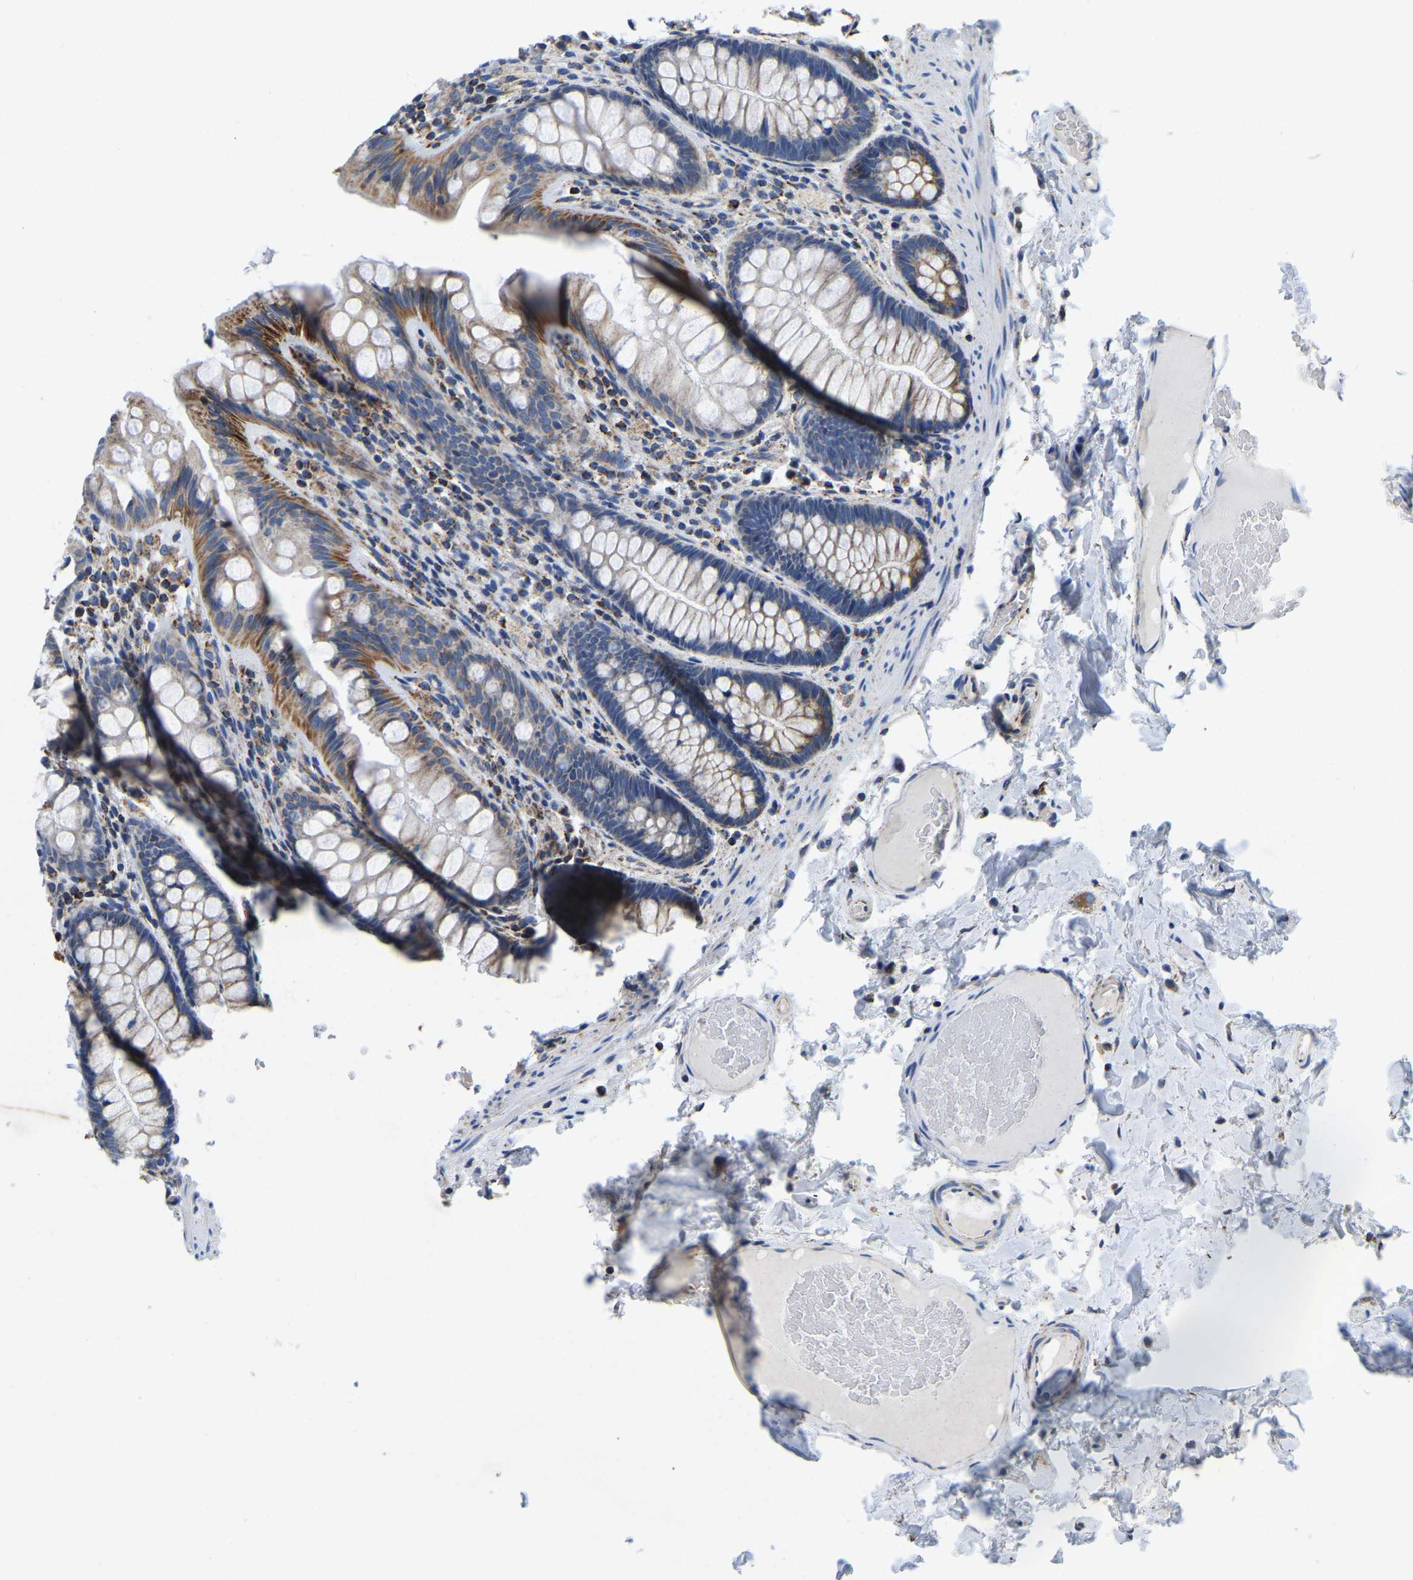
{"staining": {"intensity": "negative", "quantity": "none", "location": "none"}, "tissue": "colon", "cell_type": "Endothelial cells", "image_type": "normal", "snomed": [{"axis": "morphology", "description": "Normal tissue, NOS"}, {"axis": "topography", "description": "Colon"}], "caption": "DAB immunohistochemical staining of normal colon reveals no significant staining in endothelial cells.", "gene": "SFXN1", "patient": {"sex": "female", "age": 56}}